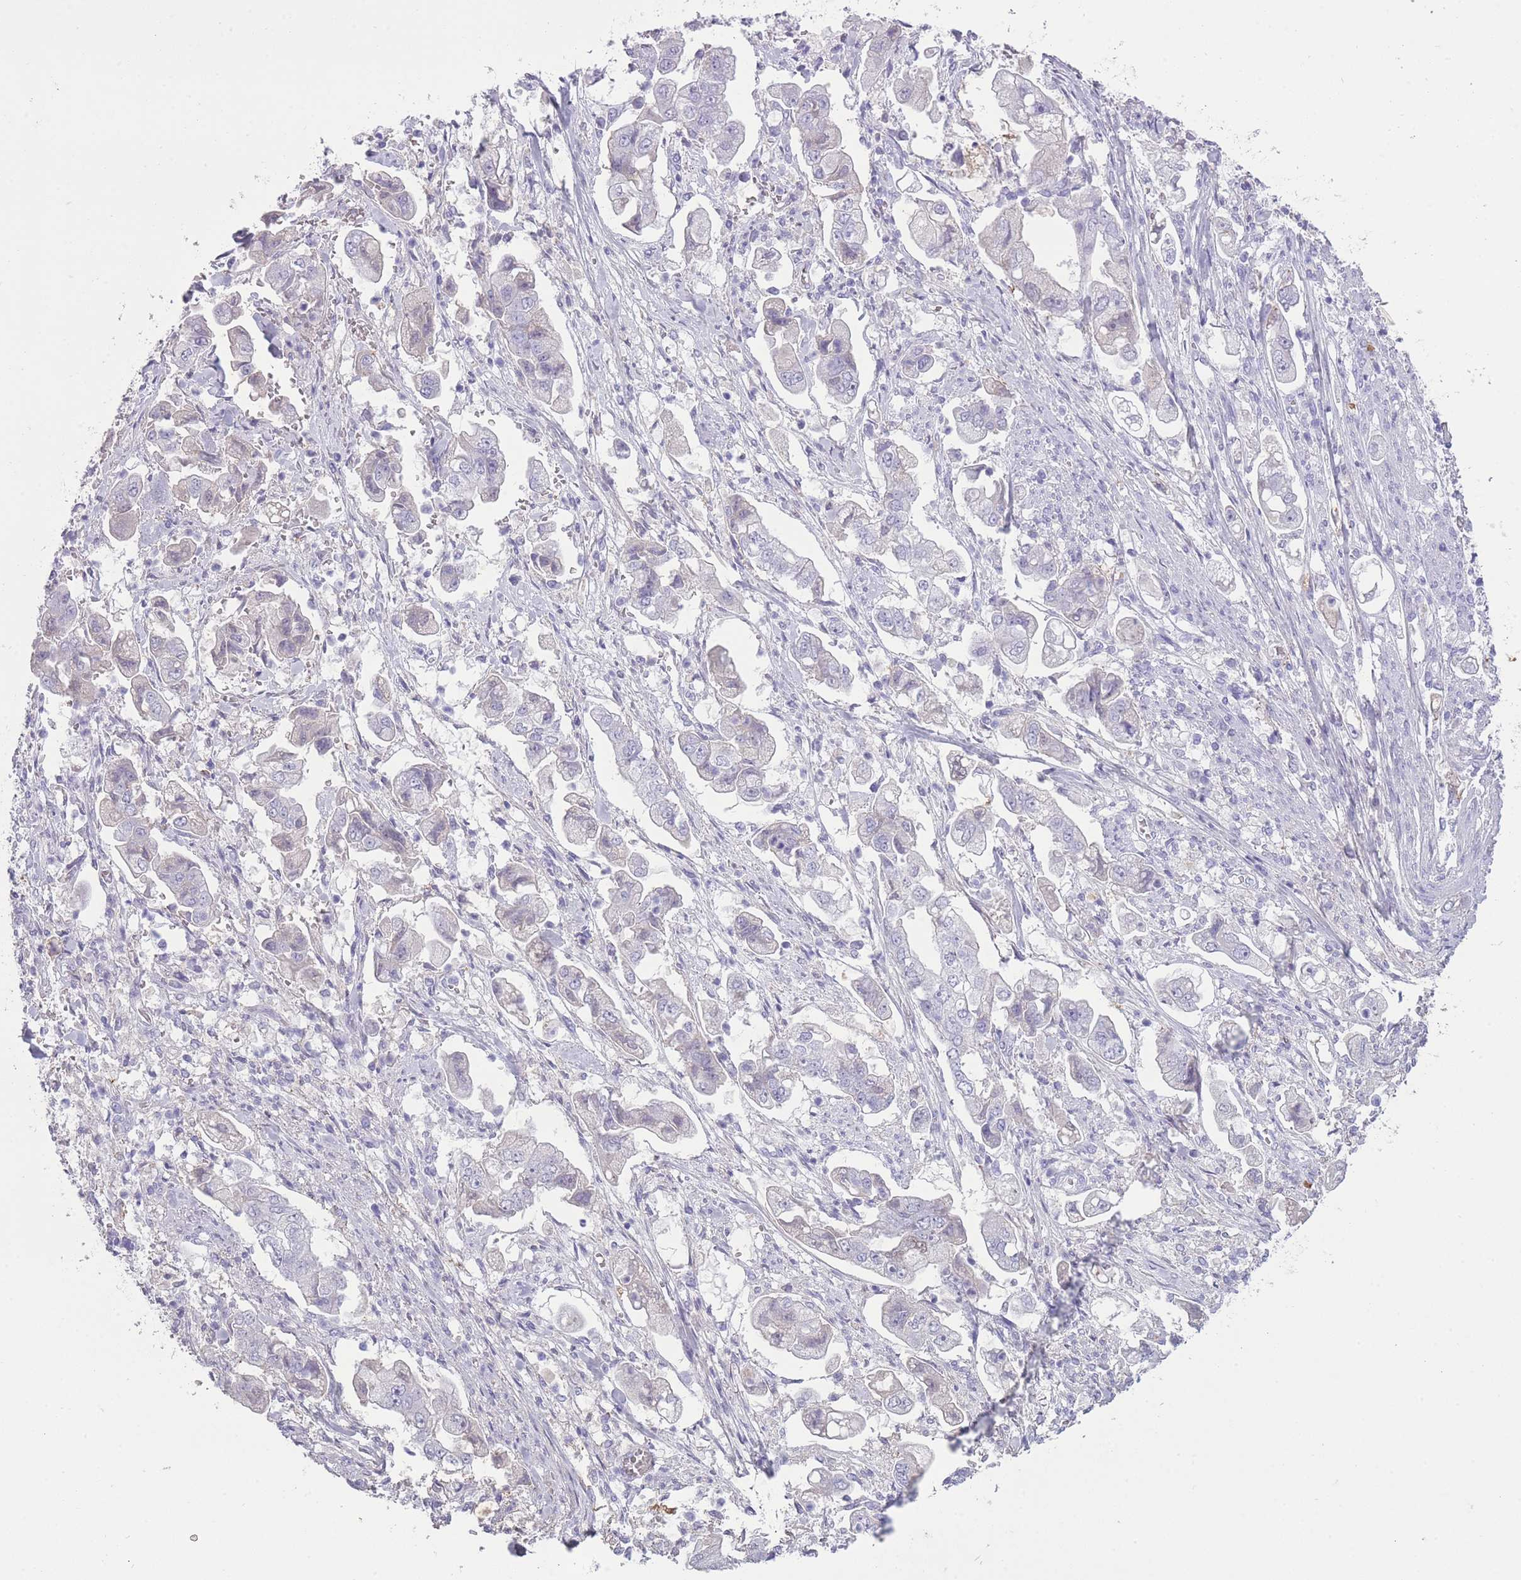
{"staining": {"intensity": "negative", "quantity": "none", "location": "none"}, "tissue": "stomach cancer", "cell_type": "Tumor cells", "image_type": "cancer", "snomed": [{"axis": "morphology", "description": "Adenocarcinoma, NOS"}, {"axis": "topography", "description": "Stomach"}], "caption": "This histopathology image is of adenocarcinoma (stomach) stained with immunohistochemistry (IHC) to label a protein in brown with the nuclei are counter-stained blue. There is no positivity in tumor cells. Nuclei are stained in blue.", "gene": "AP3S2", "patient": {"sex": "male", "age": 62}}